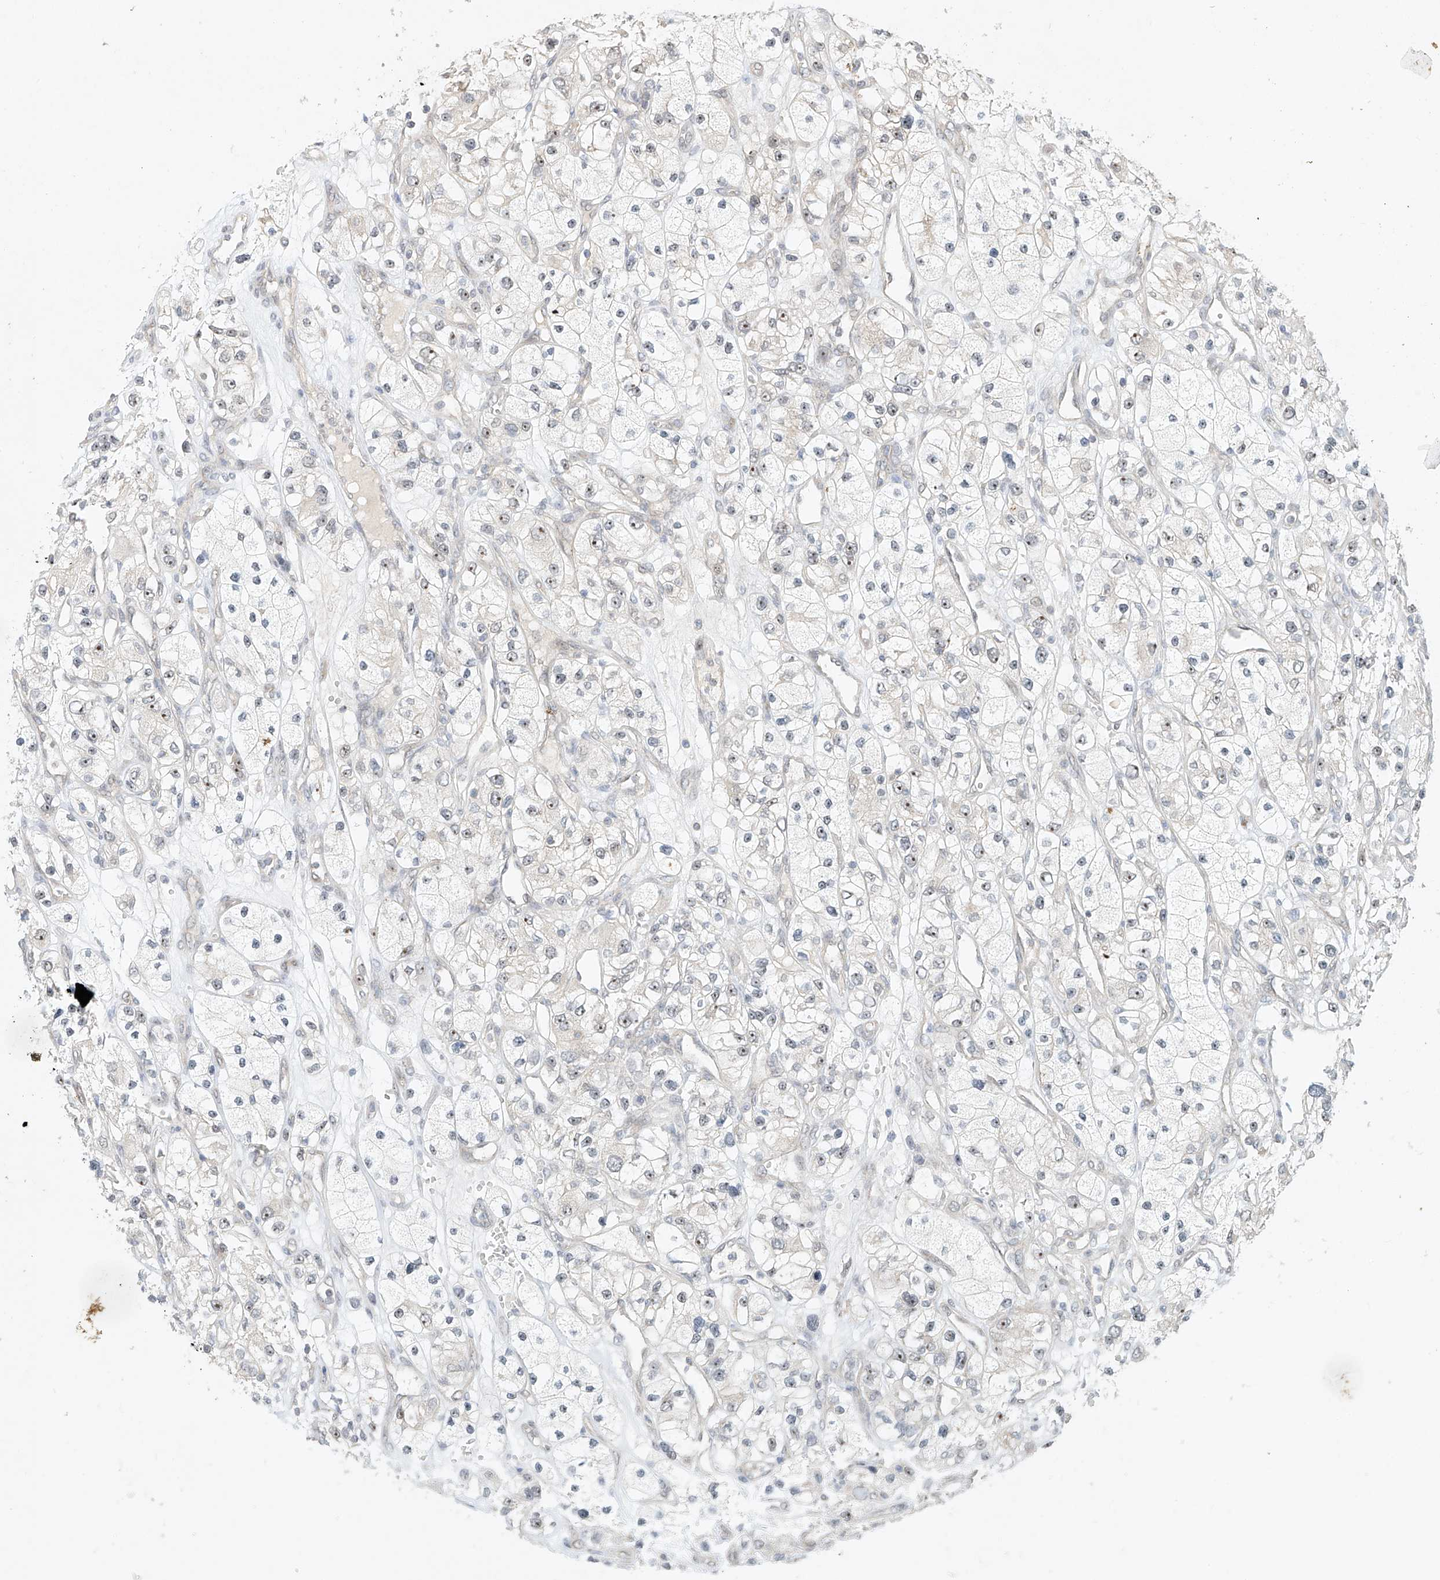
{"staining": {"intensity": "weak", "quantity": "<25%", "location": "nuclear"}, "tissue": "renal cancer", "cell_type": "Tumor cells", "image_type": "cancer", "snomed": [{"axis": "morphology", "description": "Adenocarcinoma, NOS"}, {"axis": "topography", "description": "Kidney"}], "caption": "Immunohistochemical staining of human renal cancer (adenocarcinoma) displays no significant positivity in tumor cells.", "gene": "TASP1", "patient": {"sex": "female", "age": 57}}